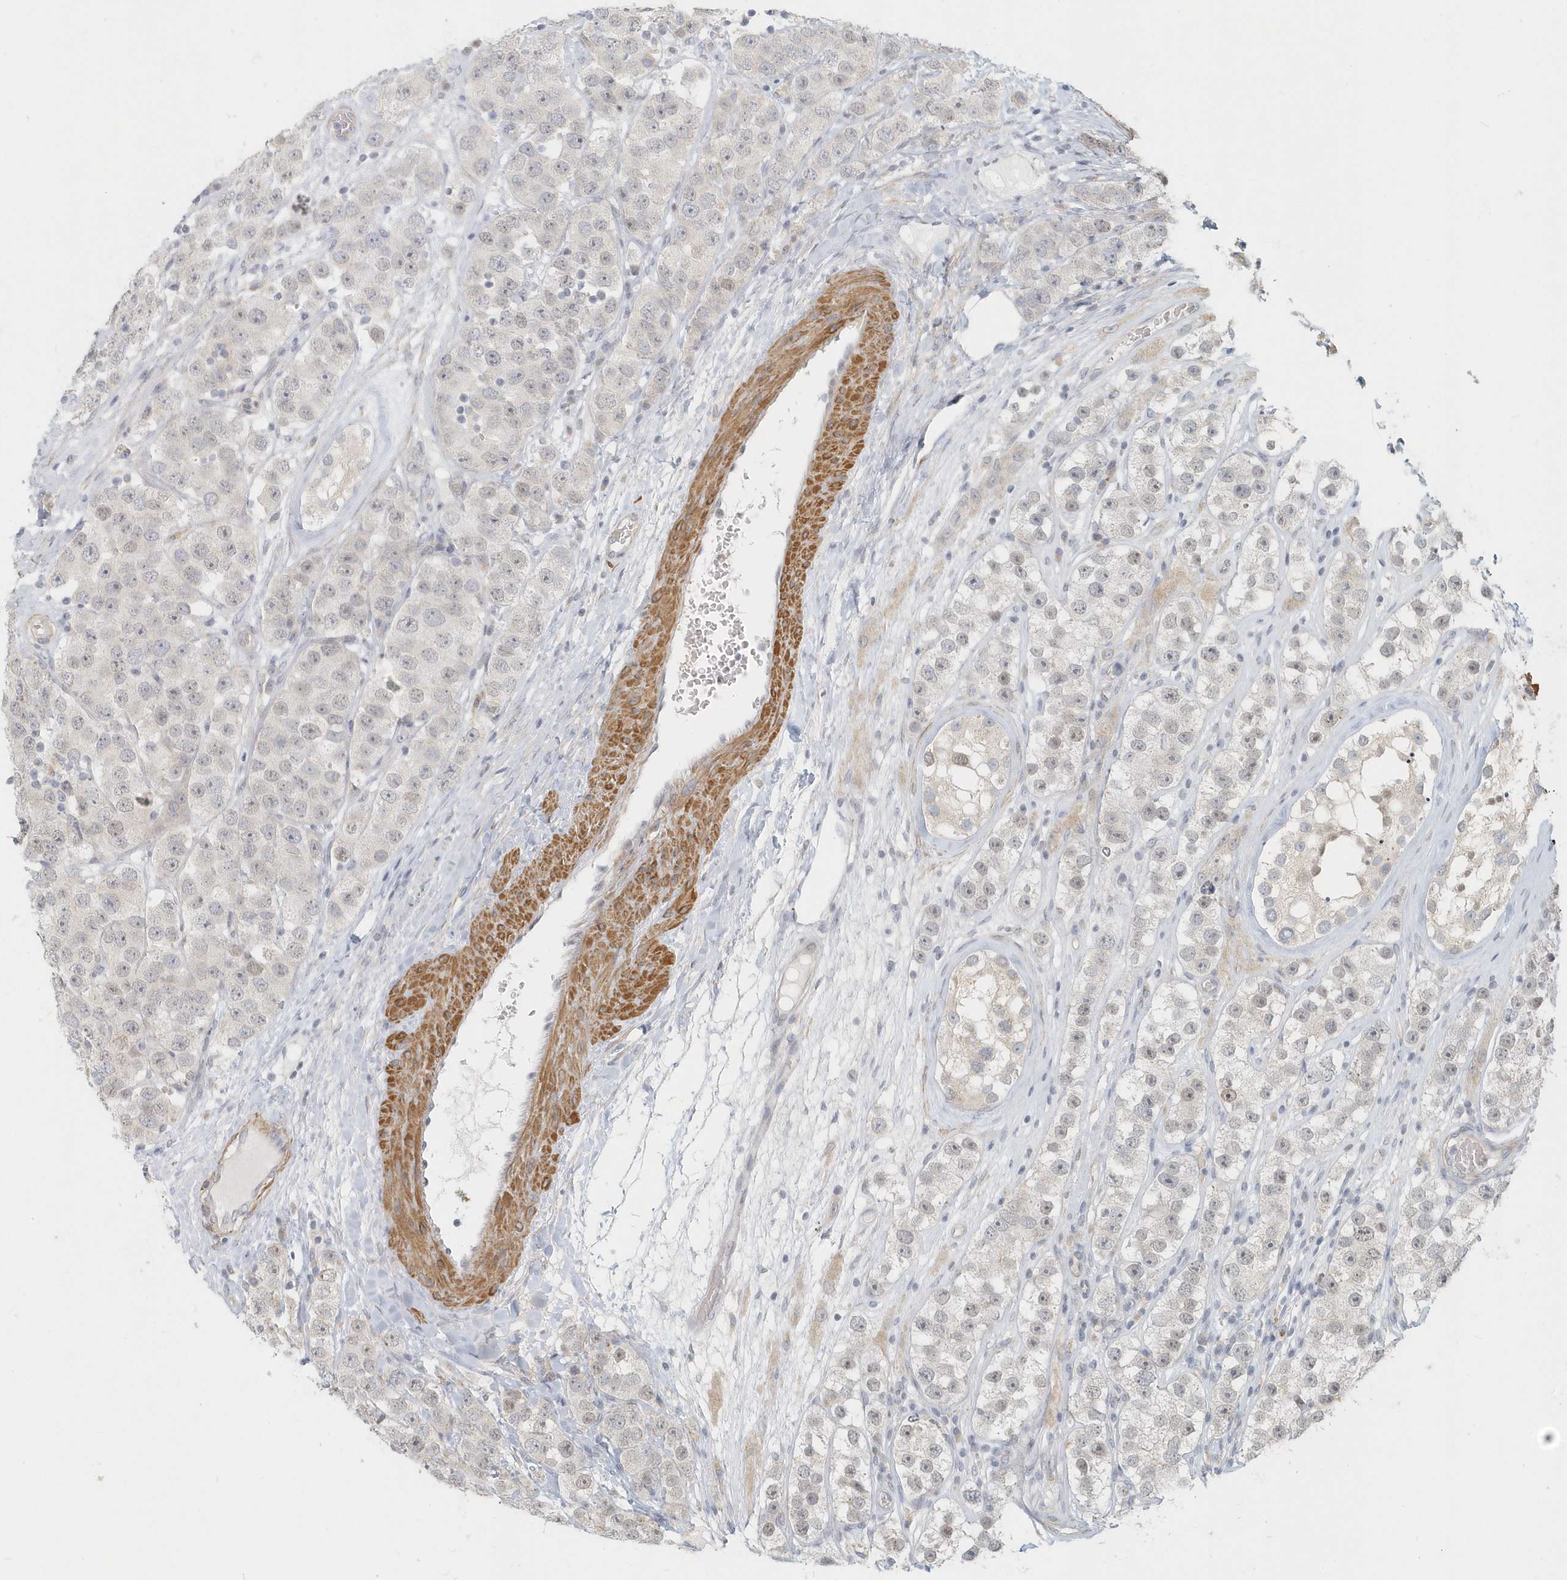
{"staining": {"intensity": "negative", "quantity": "none", "location": "none"}, "tissue": "testis cancer", "cell_type": "Tumor cells", "image_type": "cancer", "snomed": [{"axis": "morphology", "description": "Seminoma, NOS"}, {"axis": "topography", "description": "Testis"}], "caption": "Testis cancer was stained to show a protein in brown. There is no significant staining in tumor cells.", "gene": "NAPB", "patient": {"sex": "male", "age": 28}}